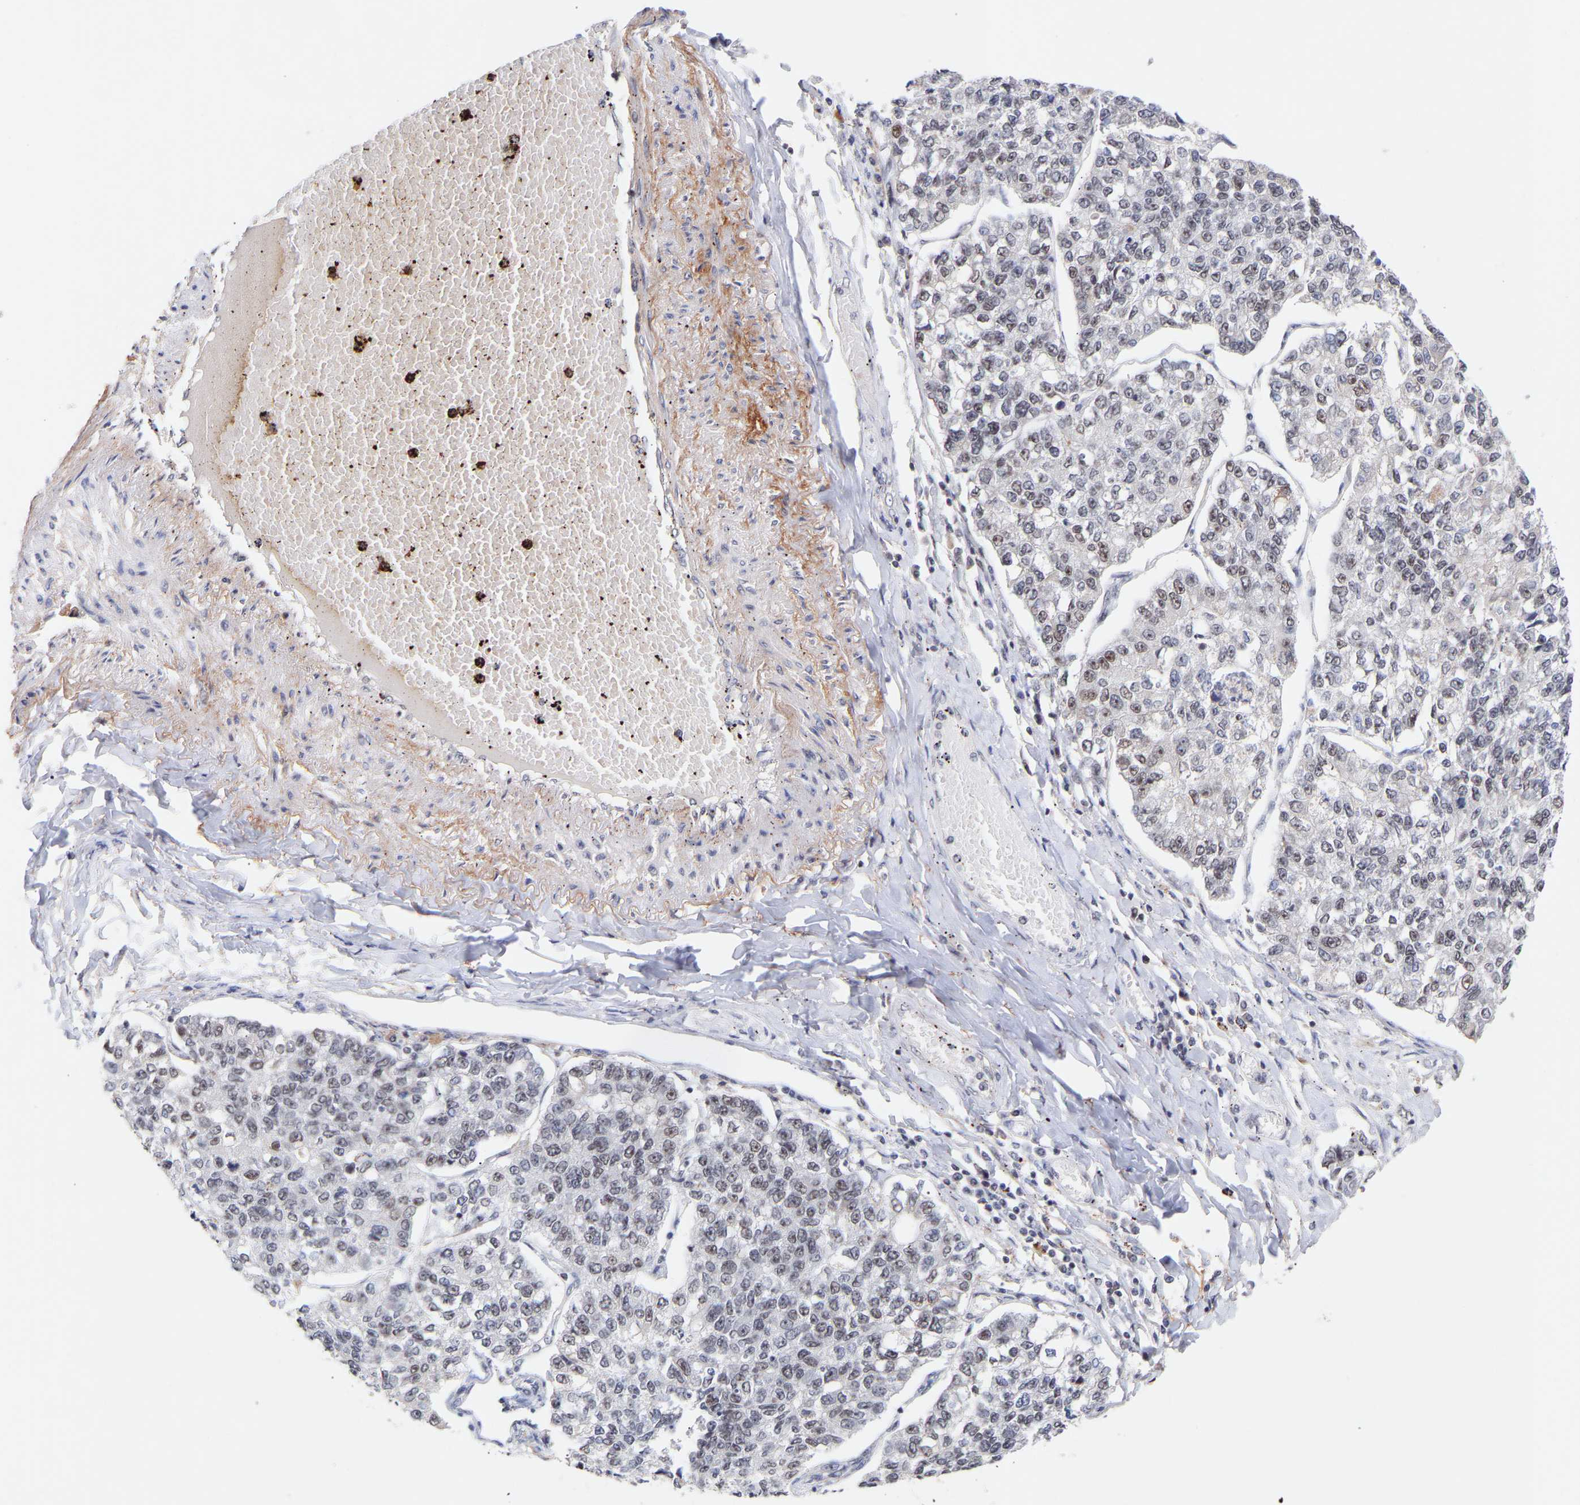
{"staining": {"intensity": "weak", "quantity": "<25%", "location": "nuclear"}, "tissue": "lung cancer", "cell_type": "Tumor cells", "image_type": "cancer", "snomed": [{"axis": "morphology", "description": "Adenocarcinoma, NOS"}, {"axis": "topography", "description": "Lung"}], "caption": "Immunohistochemistry (IHC) of lung cancer (adenocarcinoma) shows no positivity in tumor cells.", "gene": "RBM15", "patient": {"sex": "male", "age": 49}}